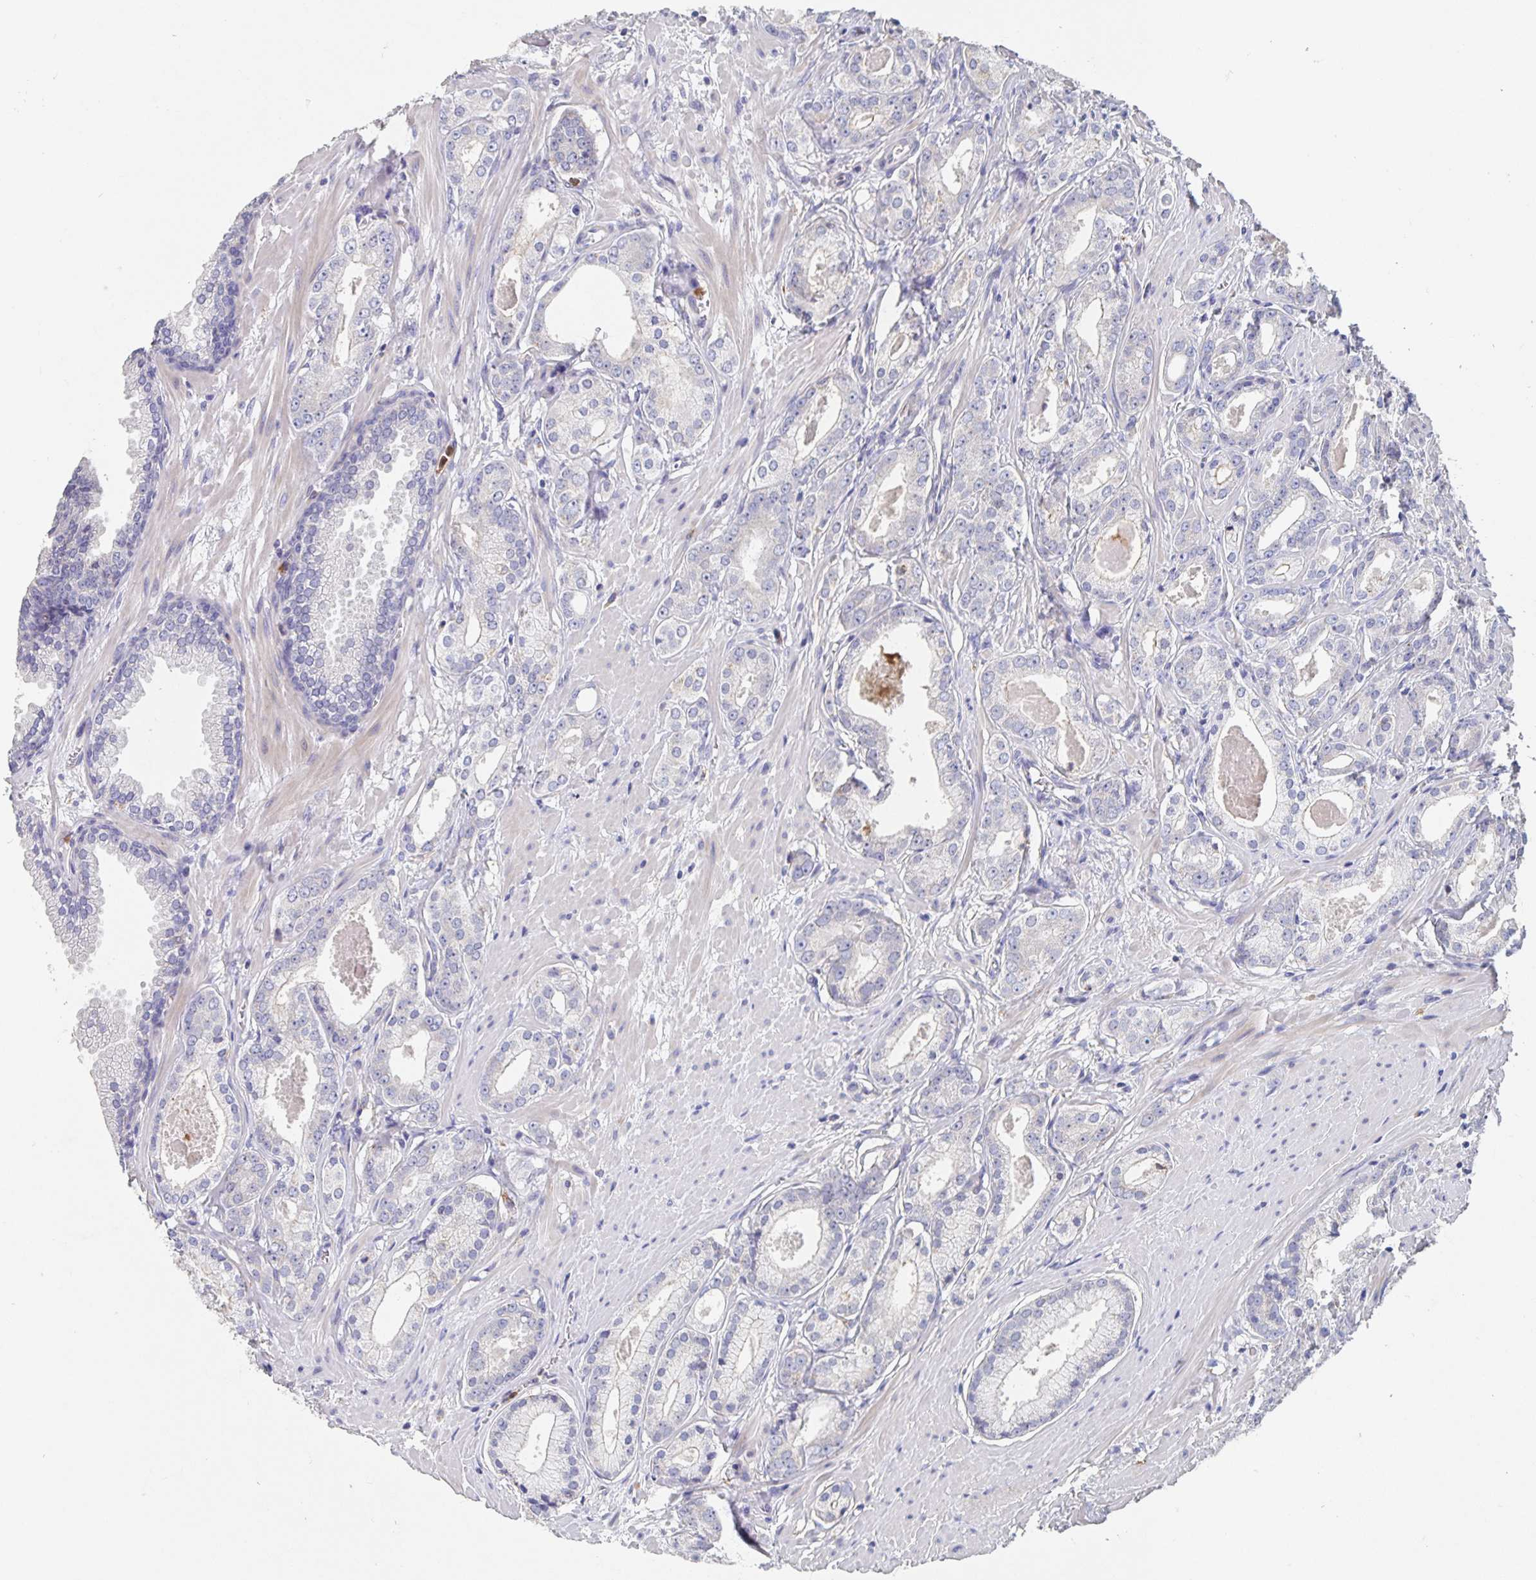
{"staining": {"intensity": "negative", "quantity": "none", "location": "none"}, "tissue": "prostate cancer", "cell_type": "Tumor cells", "image_type": "cancer", "snomed": [{"axis": "morphology", "description": "Adenocarcinoma, NOS"}, {"axis": "morphology", "description": "Adenocarcinoma, Low grade"}, {"axis": "topography", "description": "Prostate"}], "caption": "Prostate cancer was stained to show a protein in brown. There is no significant positivity in tumor cells.", "gene": "CDC42BPG", "patient": {"sex": "male", "age": 64}}